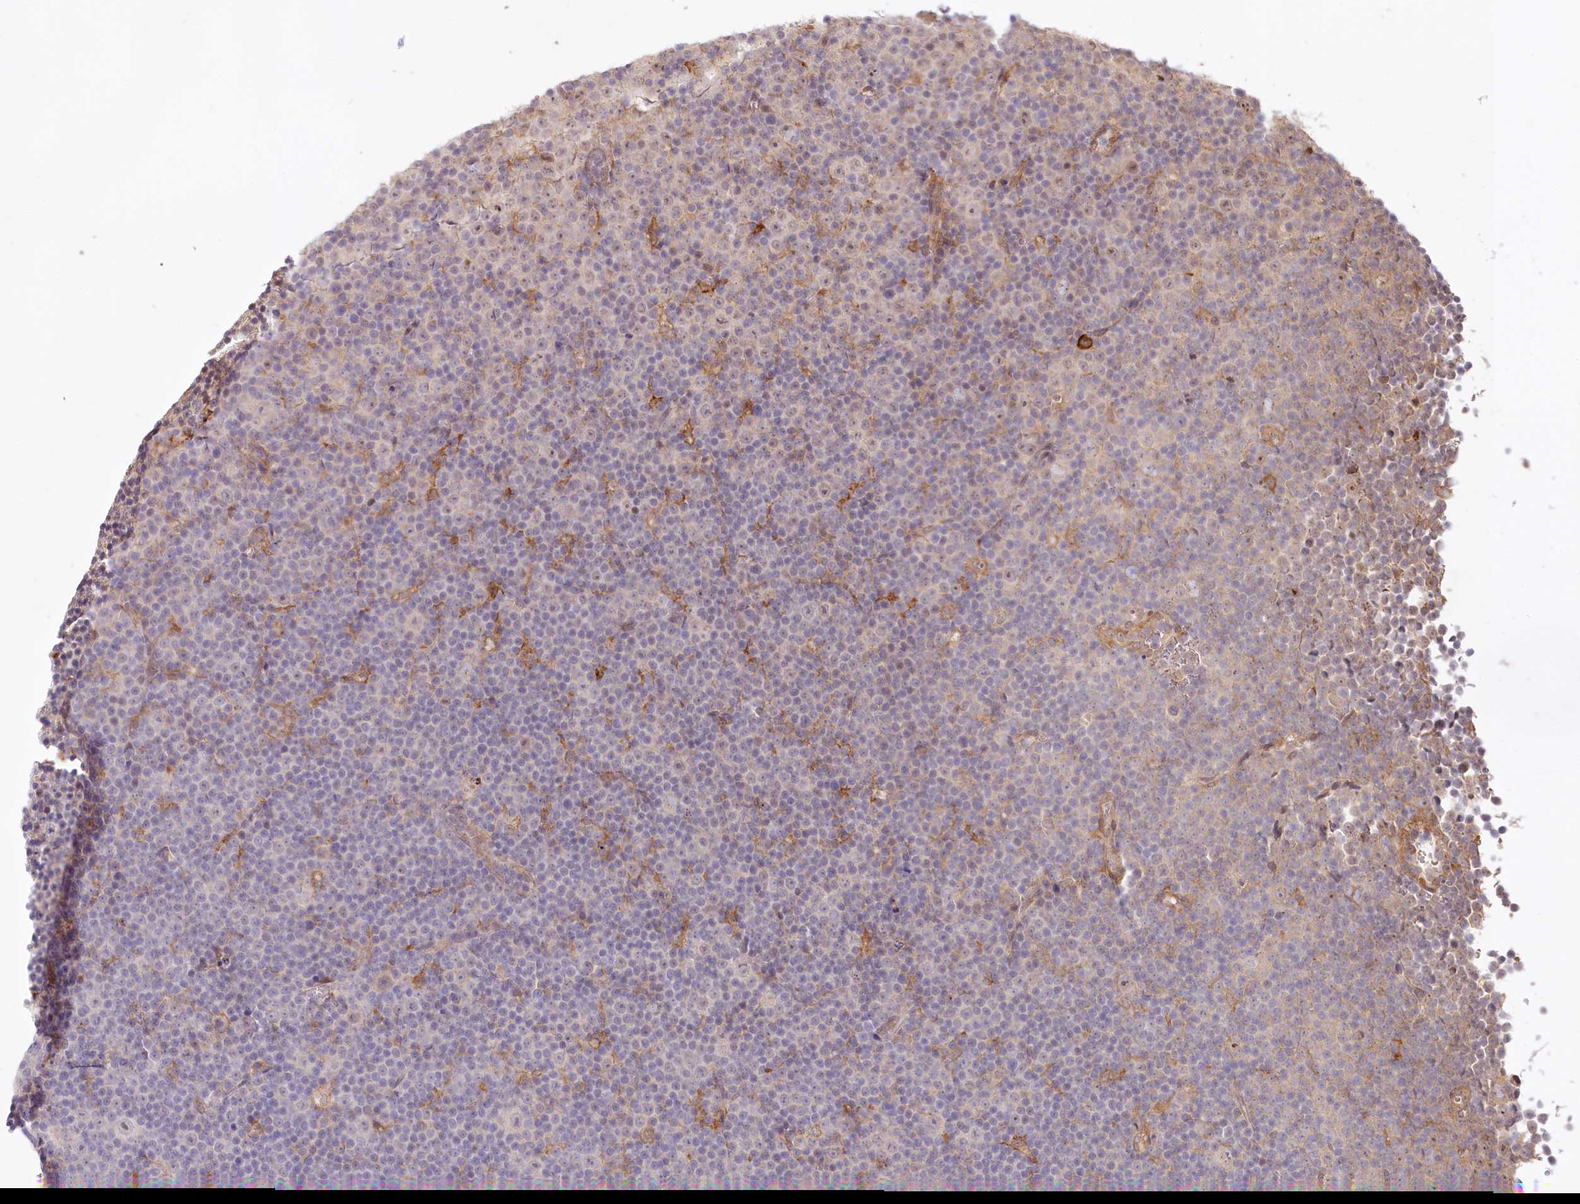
{"staining": {"intensity": "negative", "quantity": "none", "location": "none"}, "tissue": "lymphoma", "cell_type": "Tumor cells", "image_type": "cancer", "snomed": [{"axis": "morphology", "description": "Malignant lymphoma, non-Hodgkin's type, Low grade"}, {"axis": "topography", "description": "Lymph node"}], "caption": "A histopathology image of human lymphoma is negative for staining in tumor cells.", "gene": "TUBGCP2", "patient": {"sex": "female", "age": 67}}